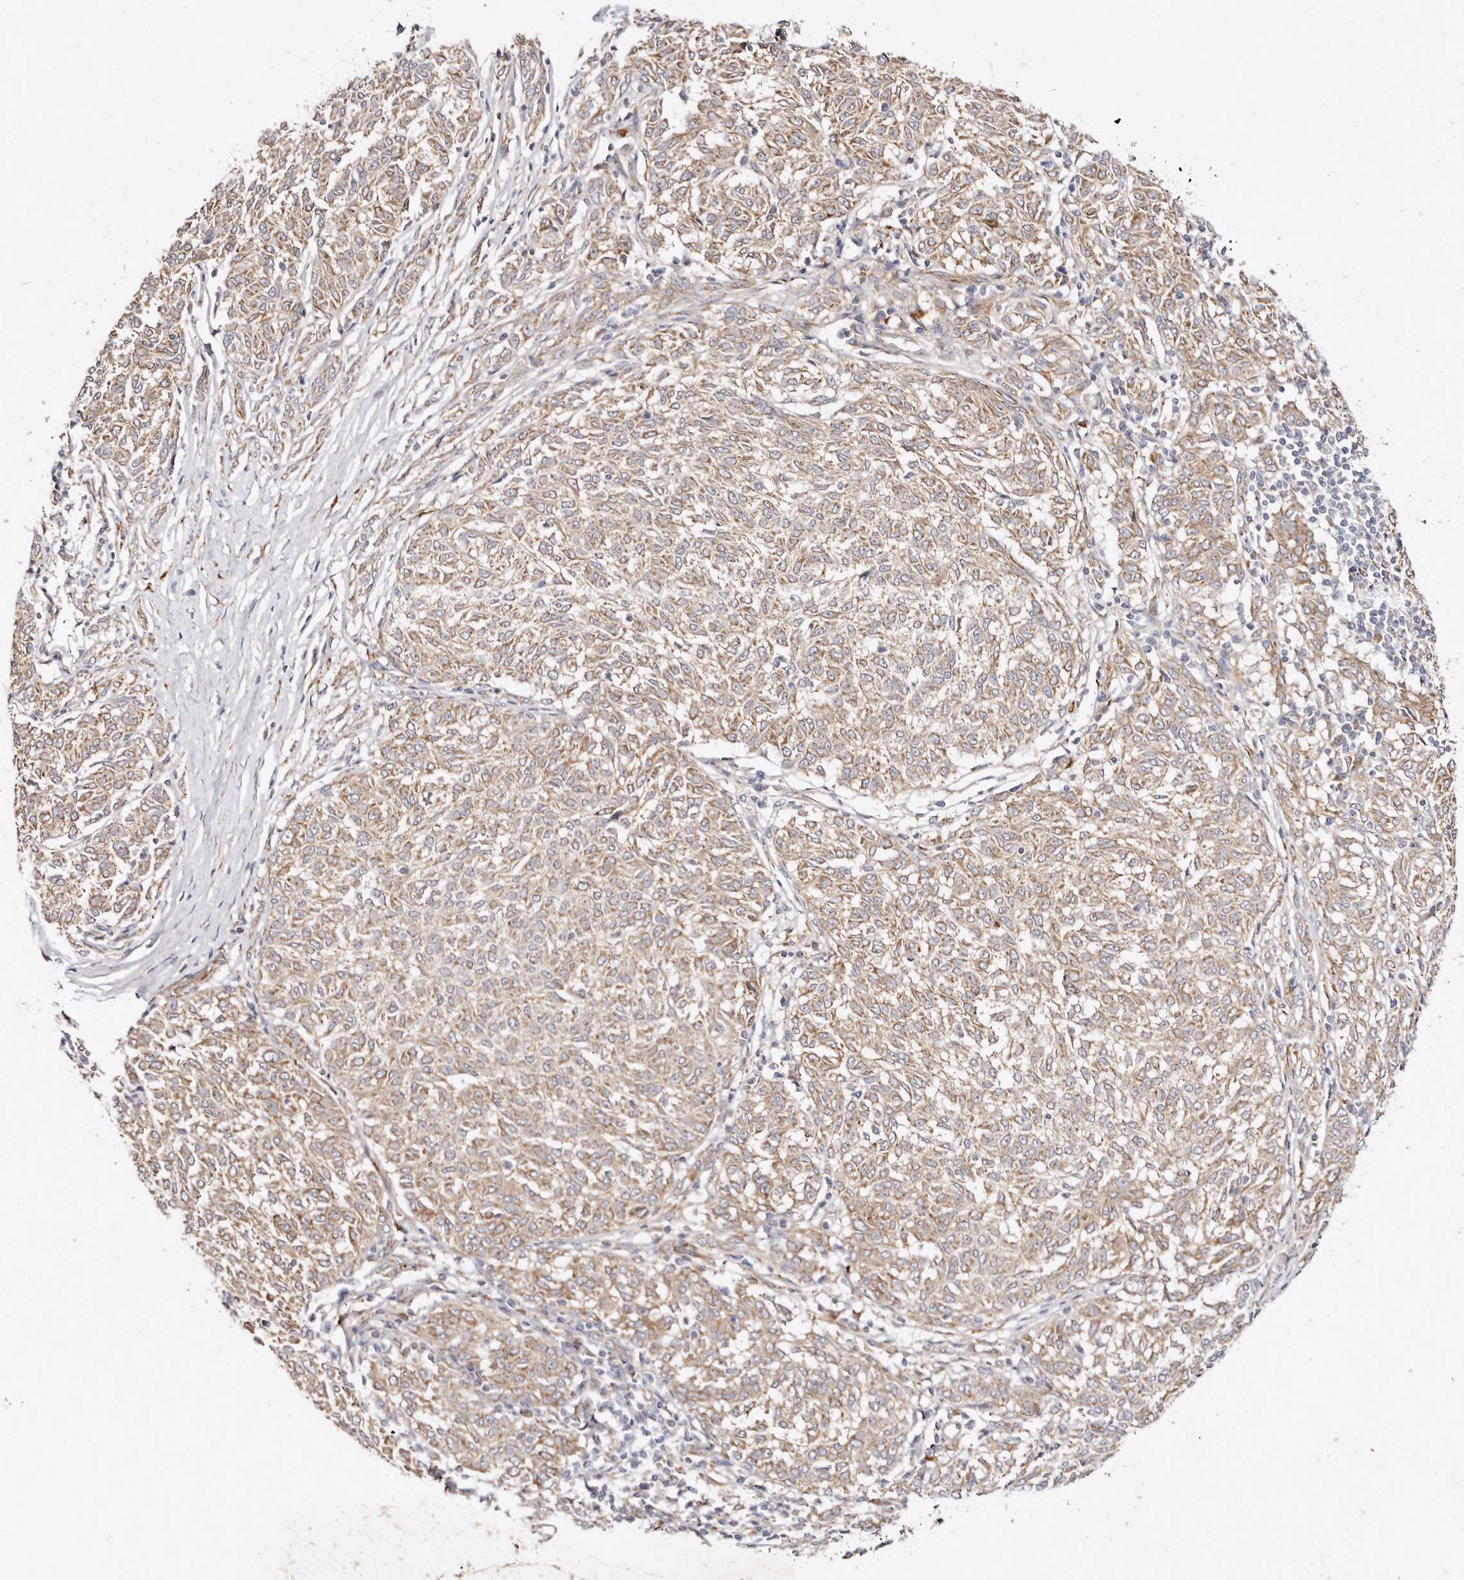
{"staining": {"intensity": "weak", "quantity": ">75%", "location": "cytoplasmic/membranous"}, "tissue": "melanoma", "cell_type": "Tumor cells", "image_type": "cancer", "snomed": [{"axis": "morphology", "description": "Malignant melanoma, NOS"}, {"axis": "topography", "description": "Skin"}], "caption": "Weak cytoplasmic/membranous positivity for a protein is appreciated in about >75% of tumor cells of melanoma using immunohistochemistry (IHC).", "gene": "SERPINH1", "patient": {"sex": "female", "age": 72}}